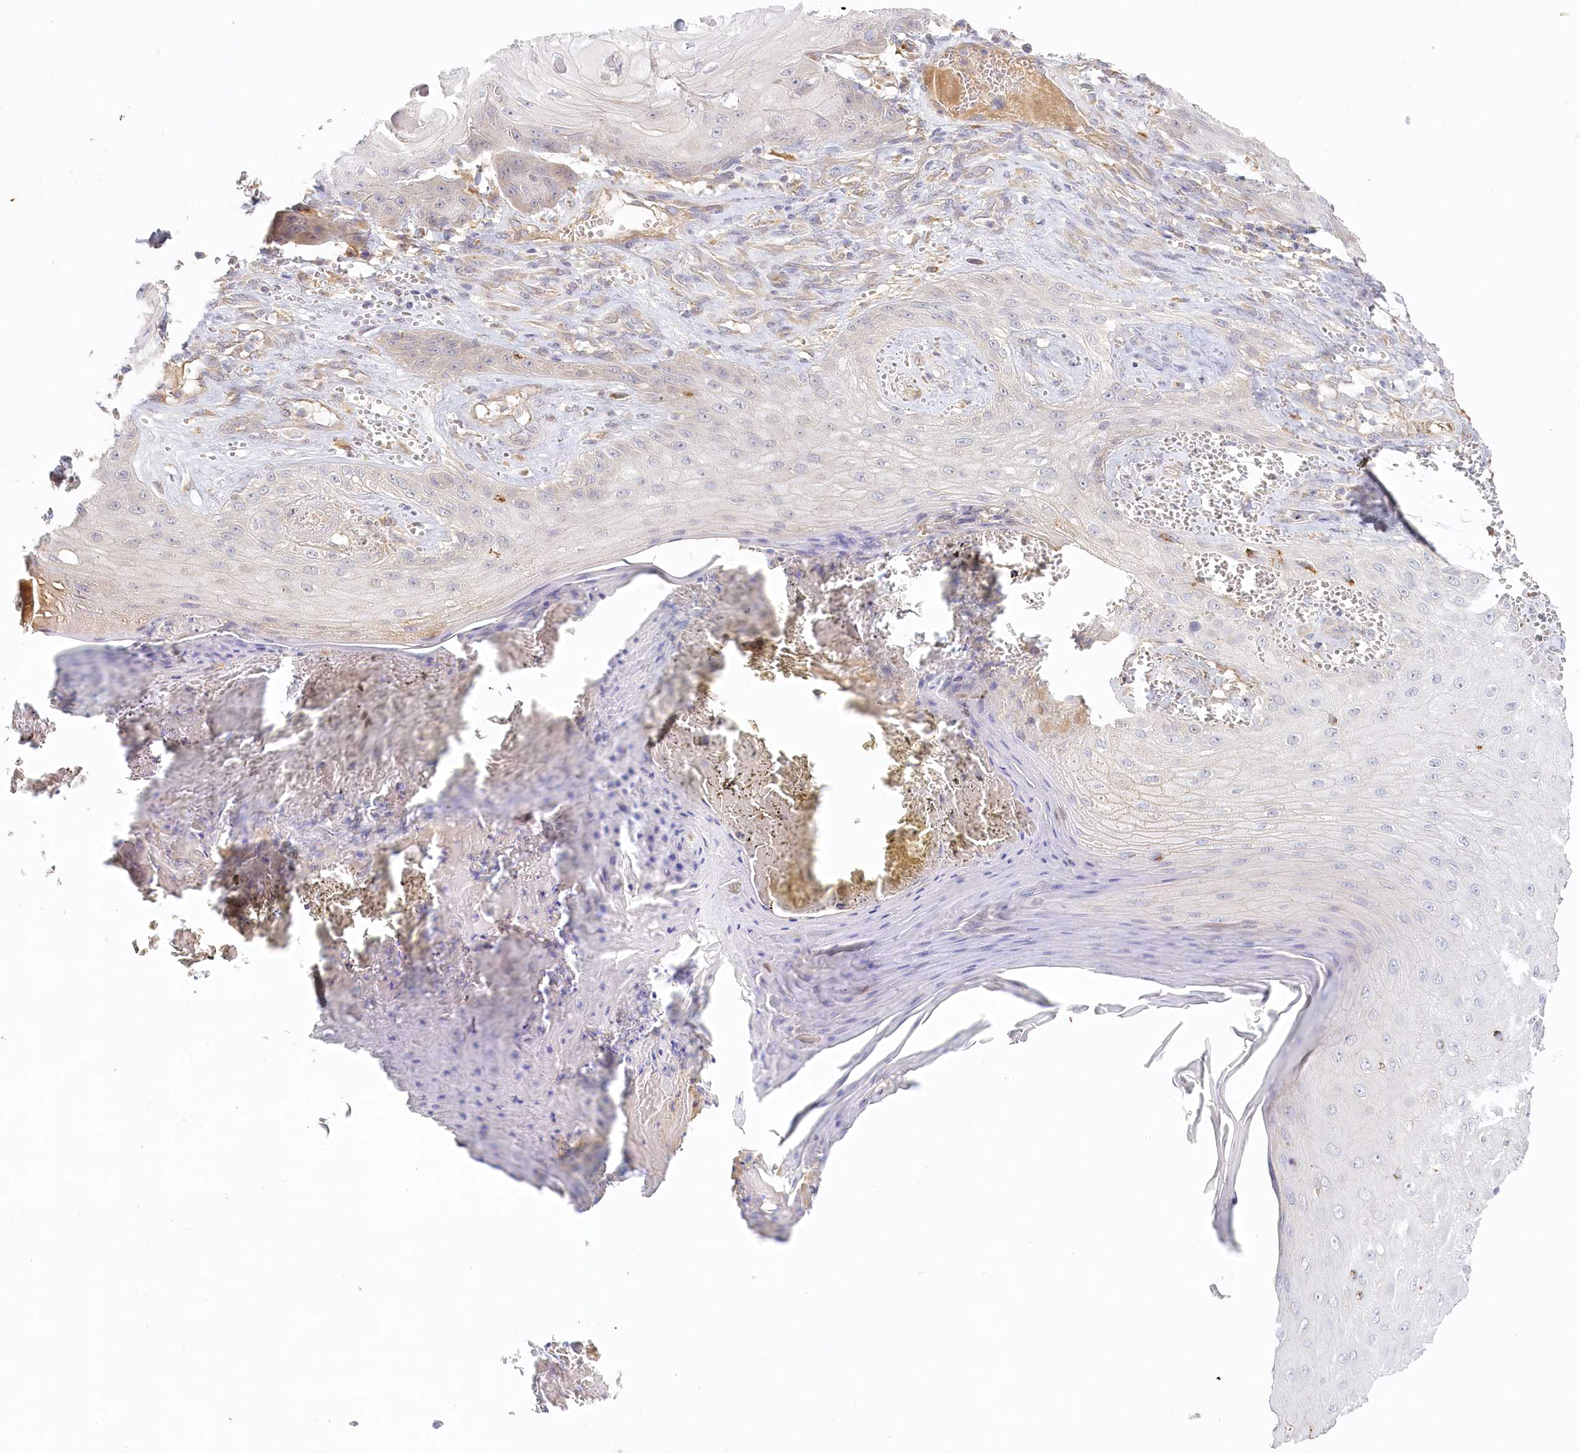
{"staining": {"intensity": "negative", "quantity": "none", "location": "none"}, "tissue": "skin cancer", "cell_type": "Tumor cells", "image_type": "cancer", "snomed": [{"axis": "morphology", "description": "Squamous cell carcinoma, NOS"}, {"axis": "topography", "description": "Skin"}], "caption": "Skin cancer was stained to show a protein in brown. There is no significant staining in tumor cells. Brightfield microscopy of IHC stained with DAB (brown) and hematoxylin (blue), captured at high magnification.", "gene": "VSIG1", "patient": {"sex": "male", "age": 74}}